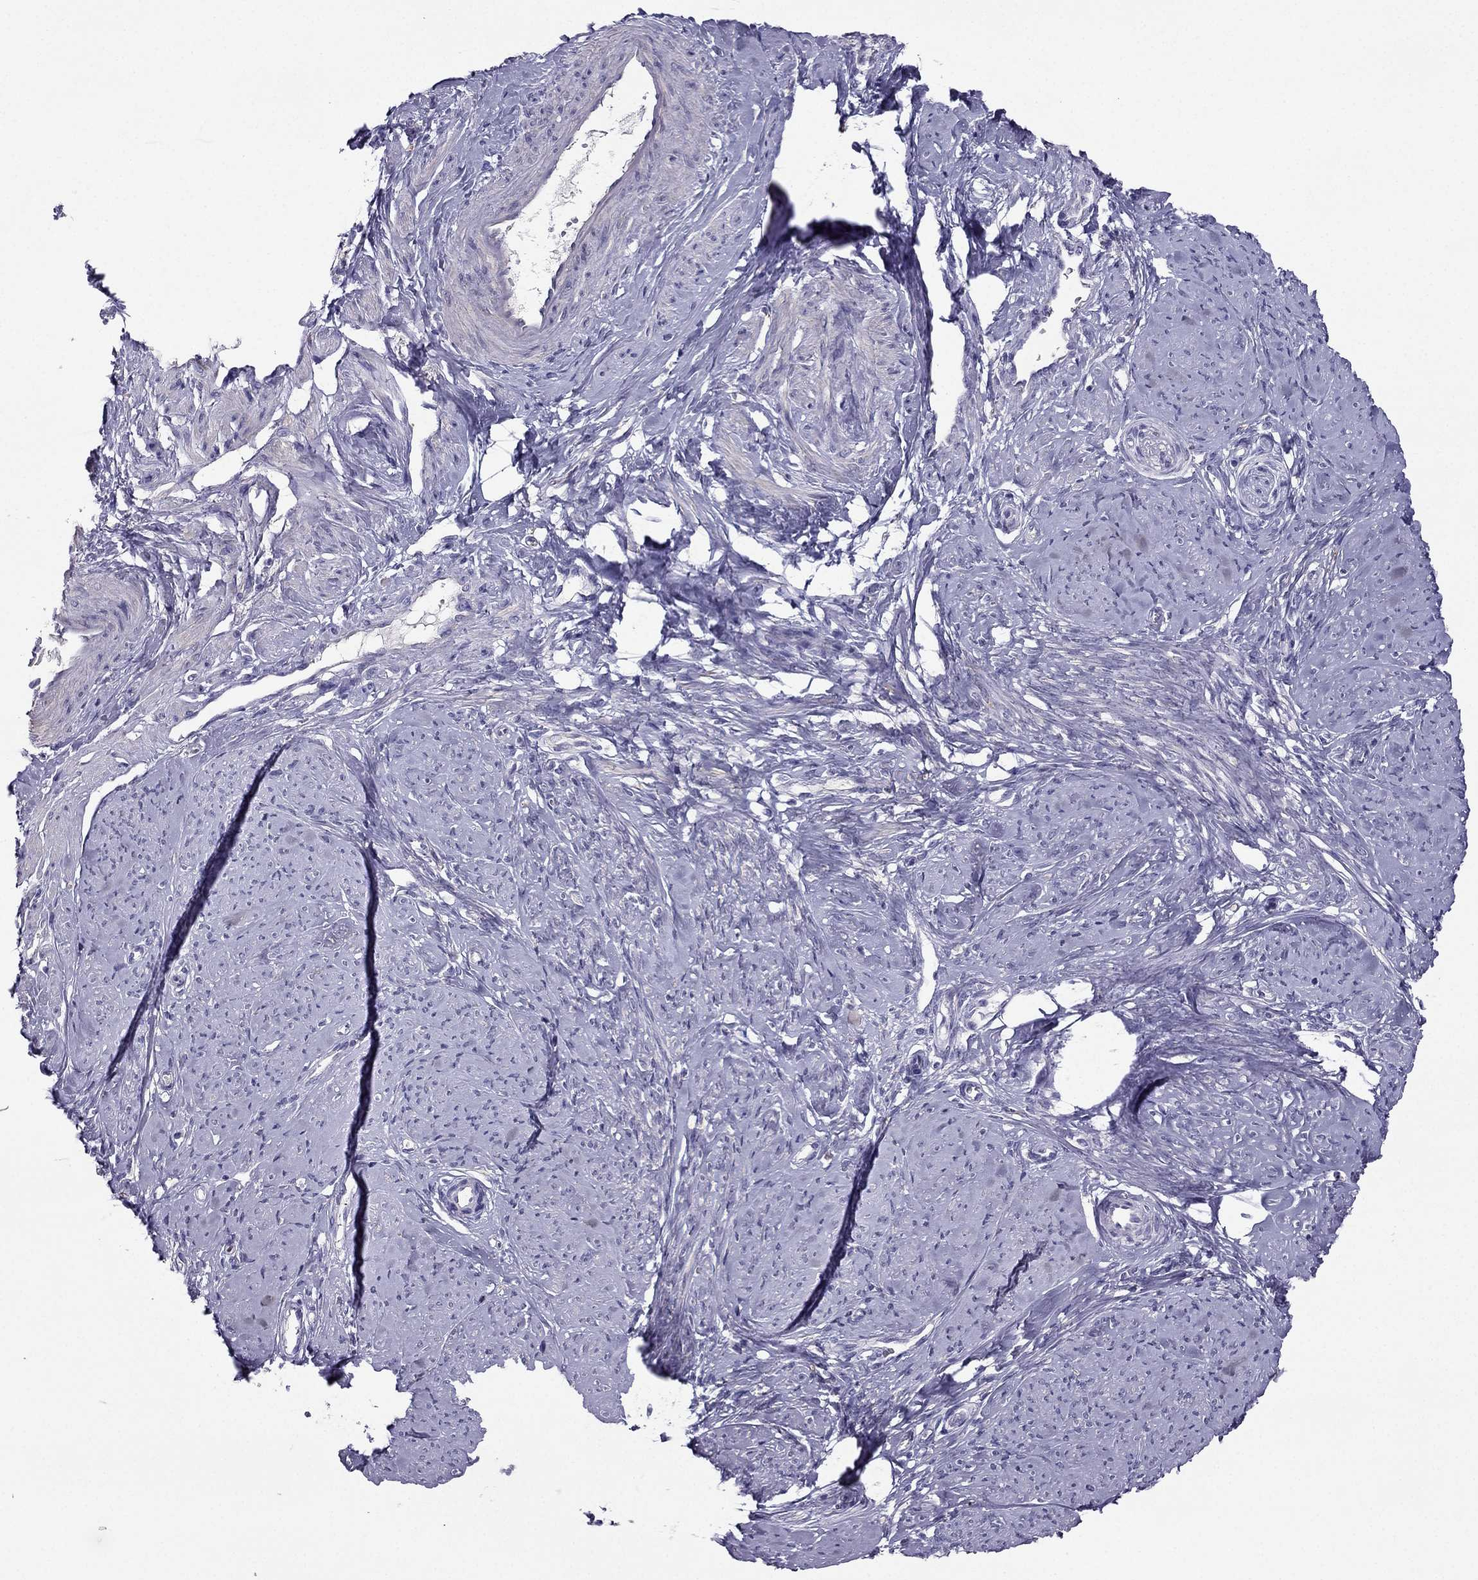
{"staining": {"intensity": "negative", "quantity": "none", "location": "none"}, "tissue": "smooth muscle", "cell_type": "Smooth muscle cells", "image_type": "normal", "snomed": [{"axis": "morphology", "description": "Normal tissue, NOS"}, {"axis": "topography", "description": "Smooth muscle"}], "caption": "This histopathology image is of unremarkable smooth muscle stained with immunohistochemistry to label a protein in brown with the nuclei are counter-stained blue. There is no staining in smooth muscle cells.", "gene": "SYT5", "patient": {"sex": "female", "age": 48}}